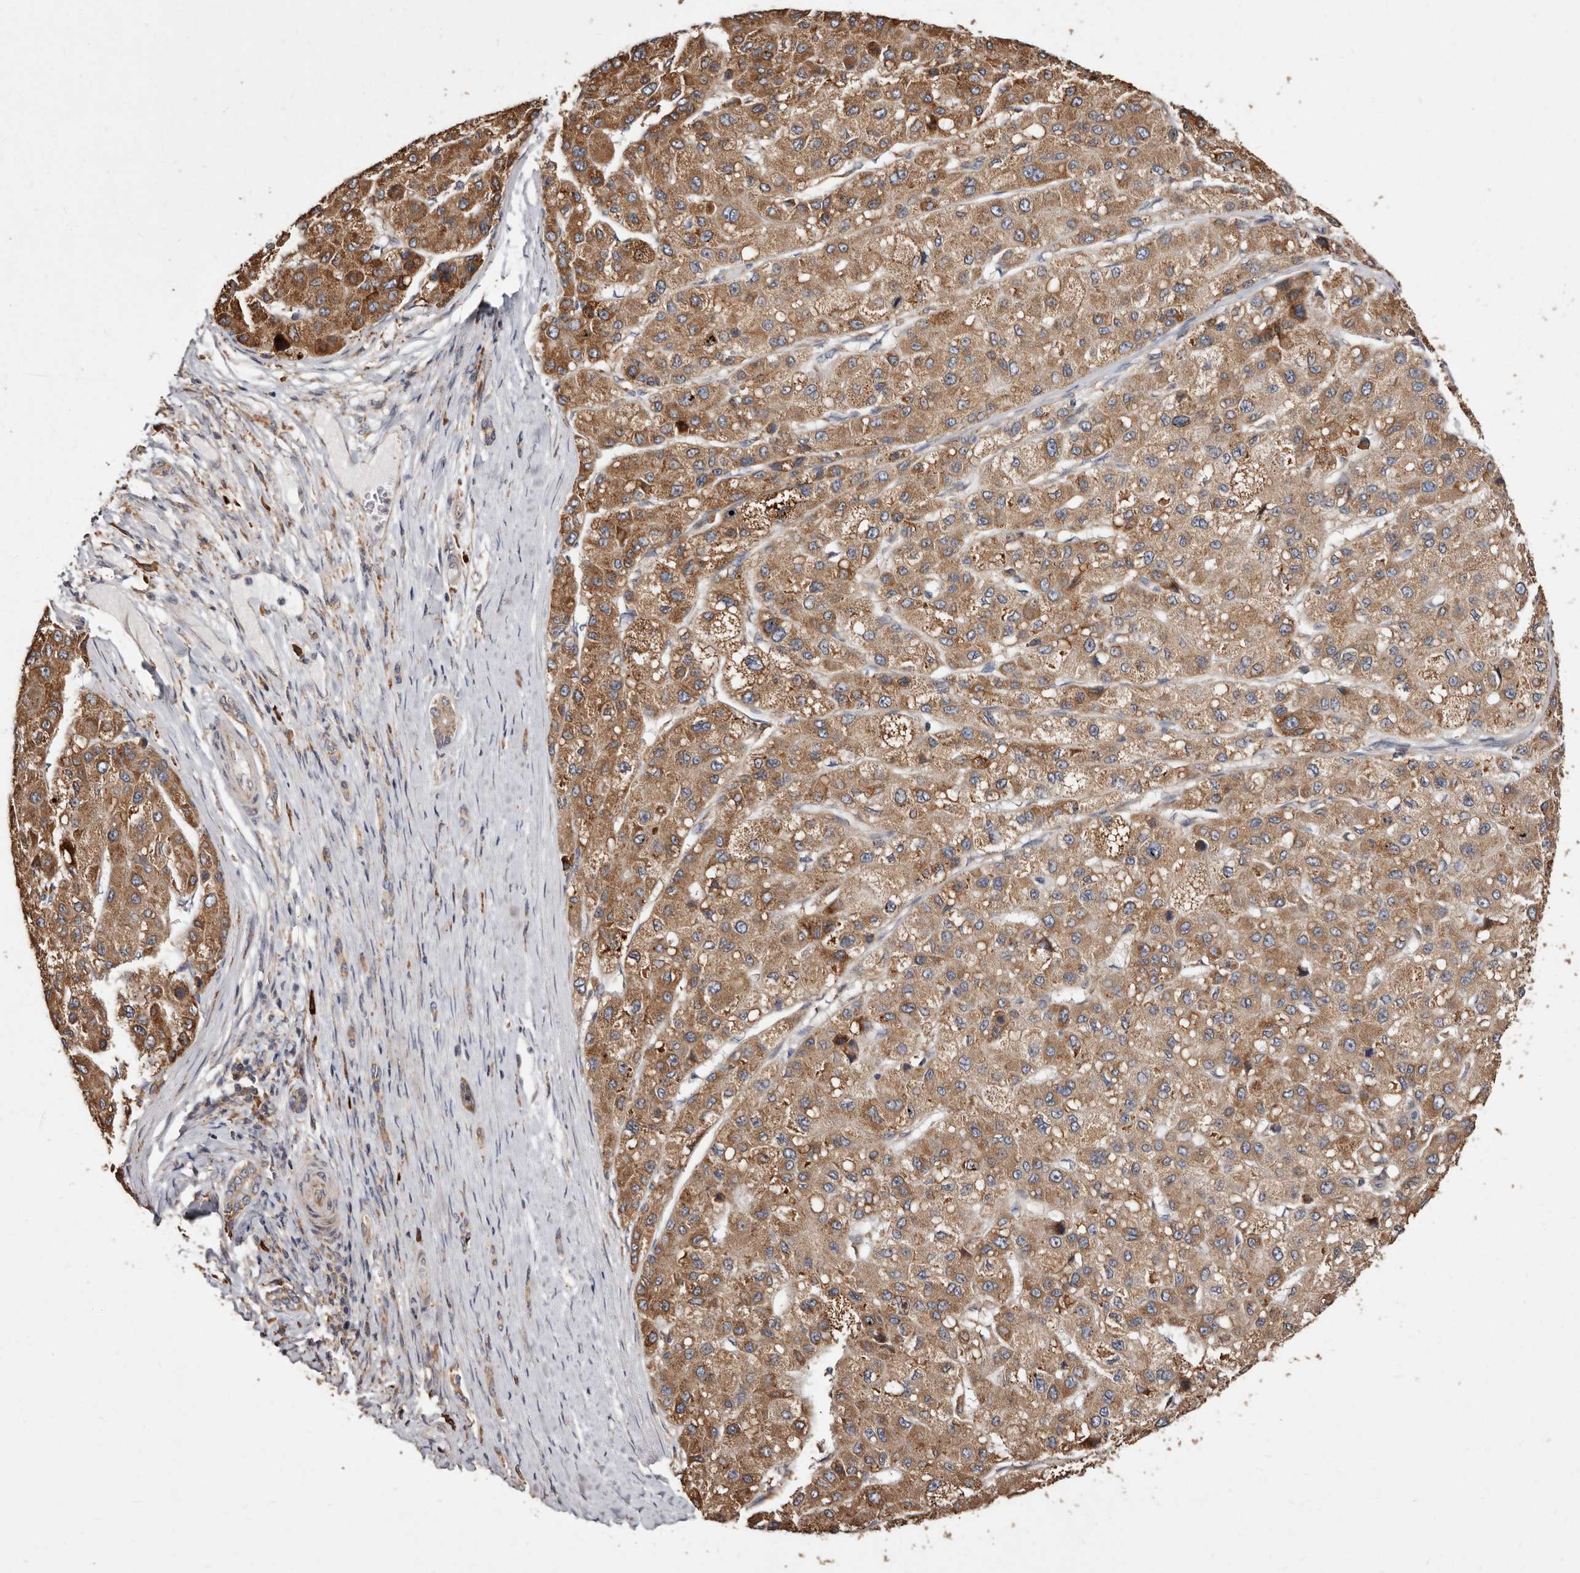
{"staining": {"intensity": "moderate", "quantity": ">75%", "location": "cytoplasmic/membranous"}, "tissue": "liver cancer", "cell_type": "Tumor cells", "image_type": "cancer", "snomed": [{"axis": "morphology", "description": "Carcinoma, Hepatocellular, NOS"}, {"axis": "topography", "description": "Liver"}], "caption": "Protein expression analysis of human liver cancer reveals moderate cytoplasmic/membranous expression in about >75% of tumor cells. Using DAB (3,3'-diaminobenzidine) (brown) and hematoxylin (blue) stains, captured at high magnification using brightfield microscopy.", "gene": "STEAP2", "patient": {"sex": "male", "age": 80}}